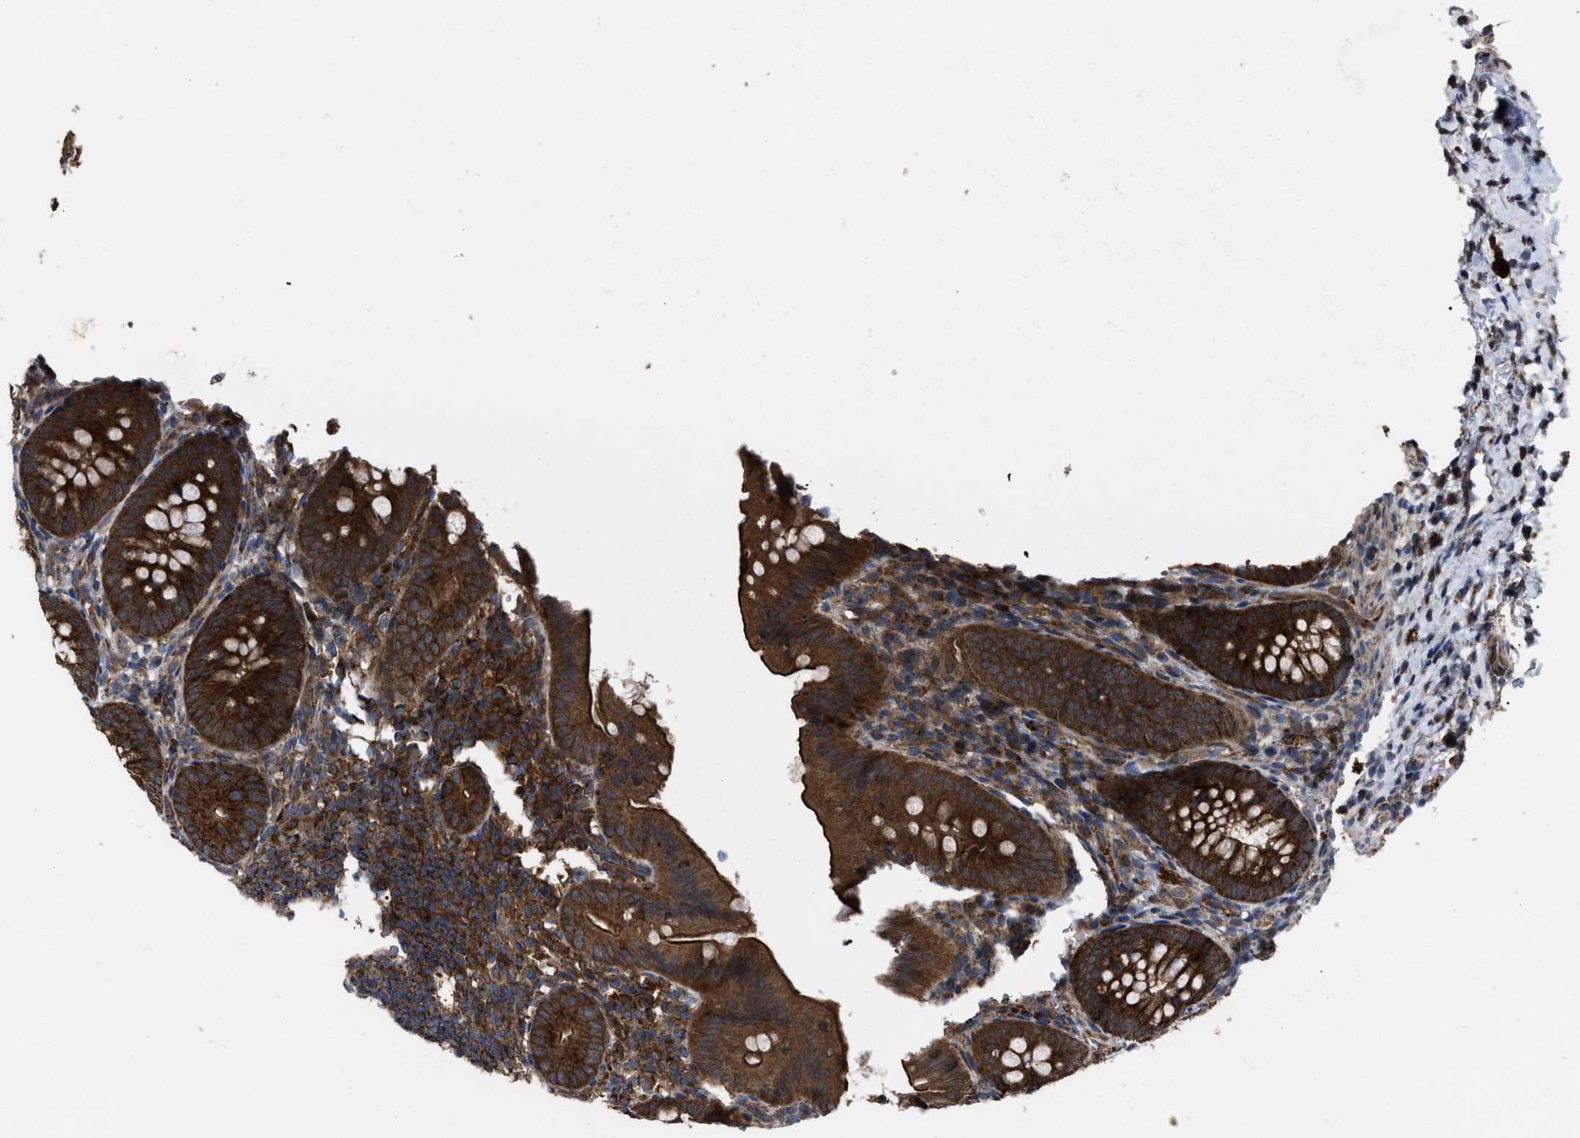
{"staining": {"intensity": "strong", "quantity": ">75%", "location": "cytoplasmic/membranous"}, "tissue": "appendix", "cell_type": "Glandular cells", "image_type": "normal", "snomed": [{"axis": "morphology", "description": "Normal tissue, NOS"}, {"axis": "topography", "description": "Appendix"}], "caption": "Appendix was stained to show a protein in brown. There is high levels of strong cytoplasmic/membranous staining in approximately >75% of glandular cells. Using DAB (3,3'-diaminobenzidine) (brown) and hematoxylin (blue) stains, captured at high magnification using brightfield microscopy.", "gene": "PASK", "patient": {"sex": "male", "age": 1}}